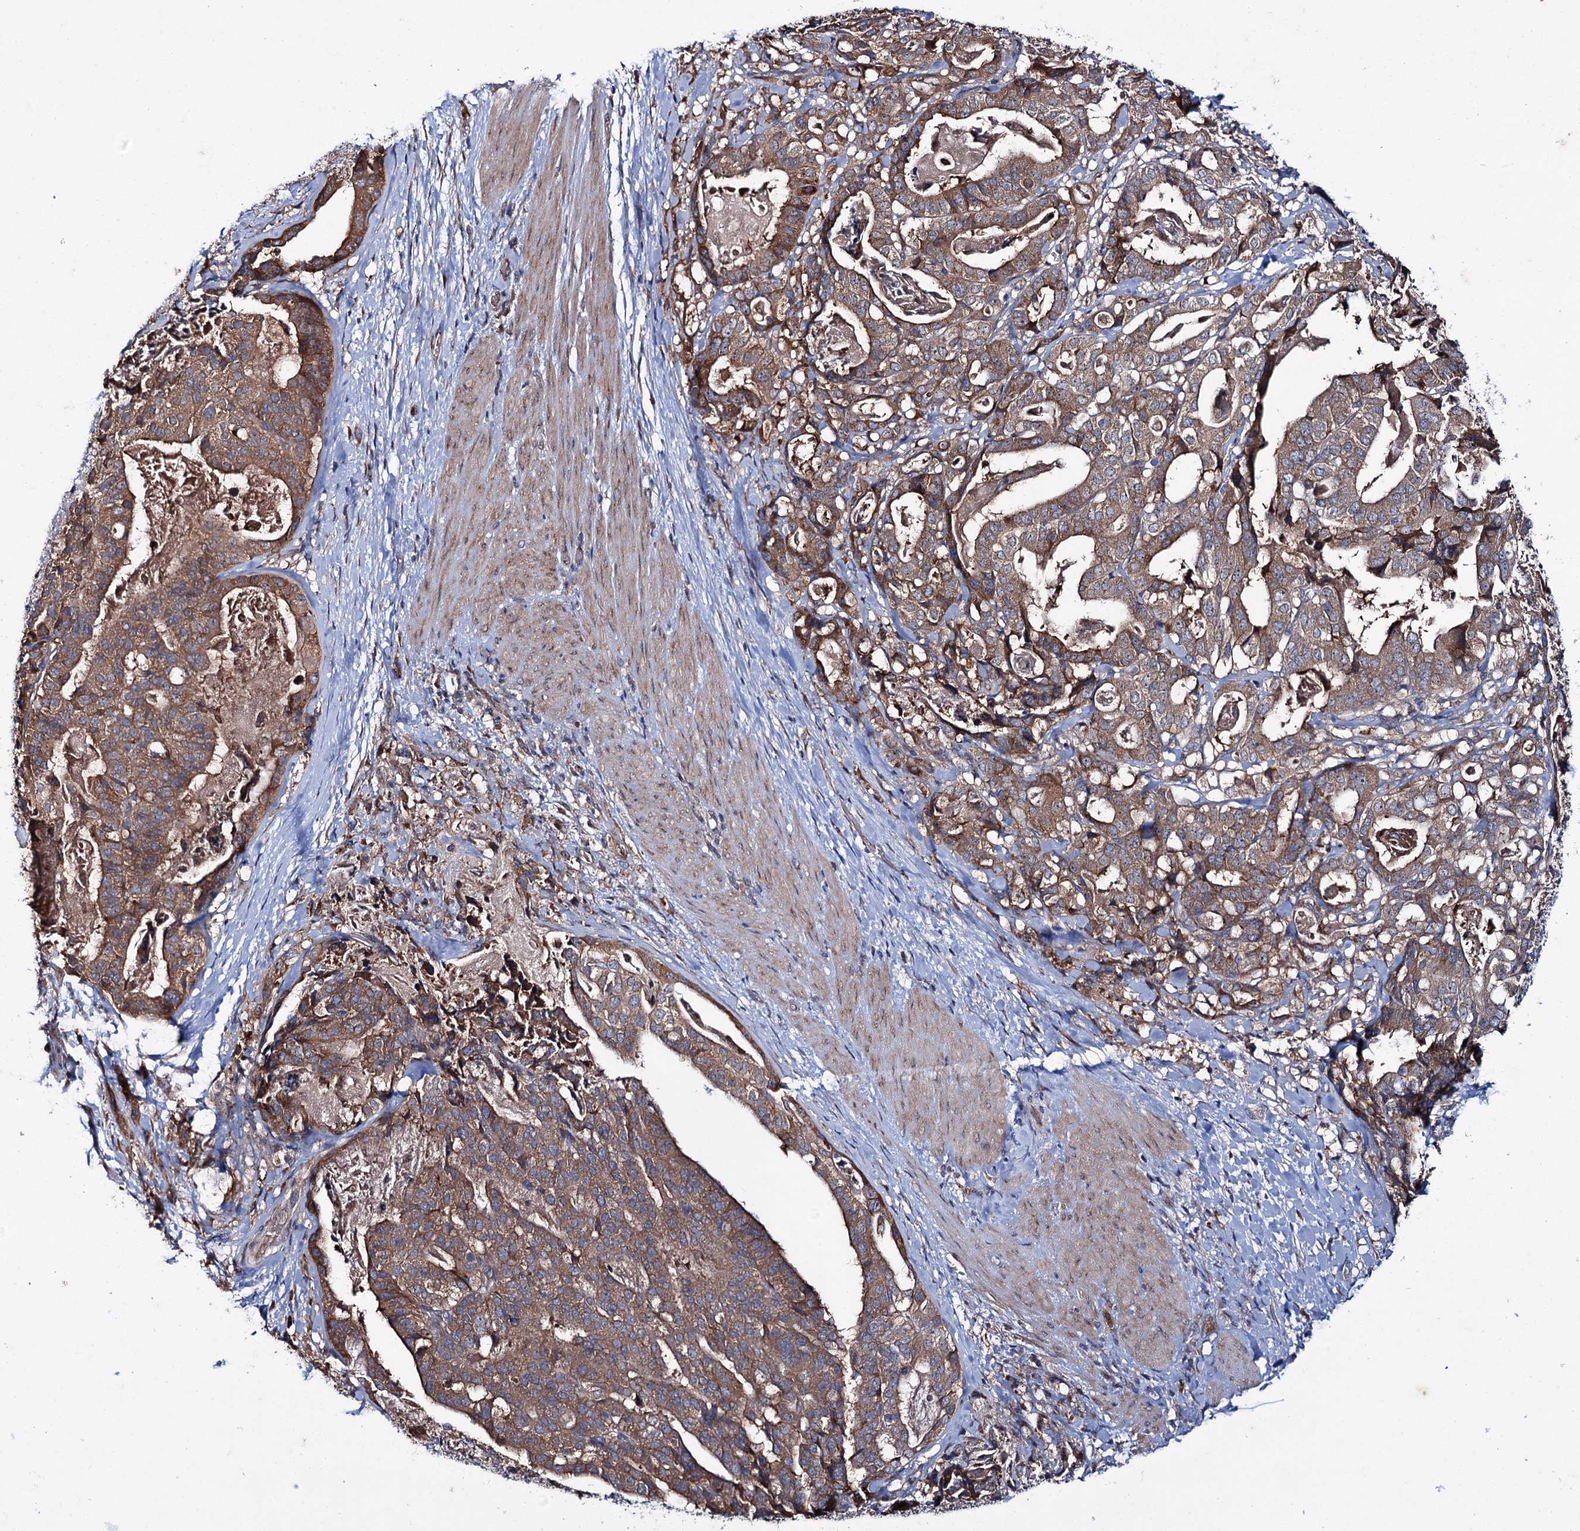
{"staining": {"intensity": "moderate", "quantity": ">75%", "location": "cytoplasmic/membranous"}, "tissue": "stomach cancer", "cell_type": "Tumor cells", "image_type": "cancer", "snomed": [{"axis": "morphology", "description": "Adenocarcinoma, NOS"}, {"axis": "topography", "description": "Stomach"}], "caption": "Stomach cancer (adenocarcinoma) stained with immunohistochemistry demonstrates moderate cytoplasmic/membranous staining in approximately >75% of tumor cells. (DAB (3,3'-diaminobenzidine) IHC, brown staining for protein, blue staining for nuclei).", "gene": "PTPN3", "patient": {"sex": "male", "age": 48}}